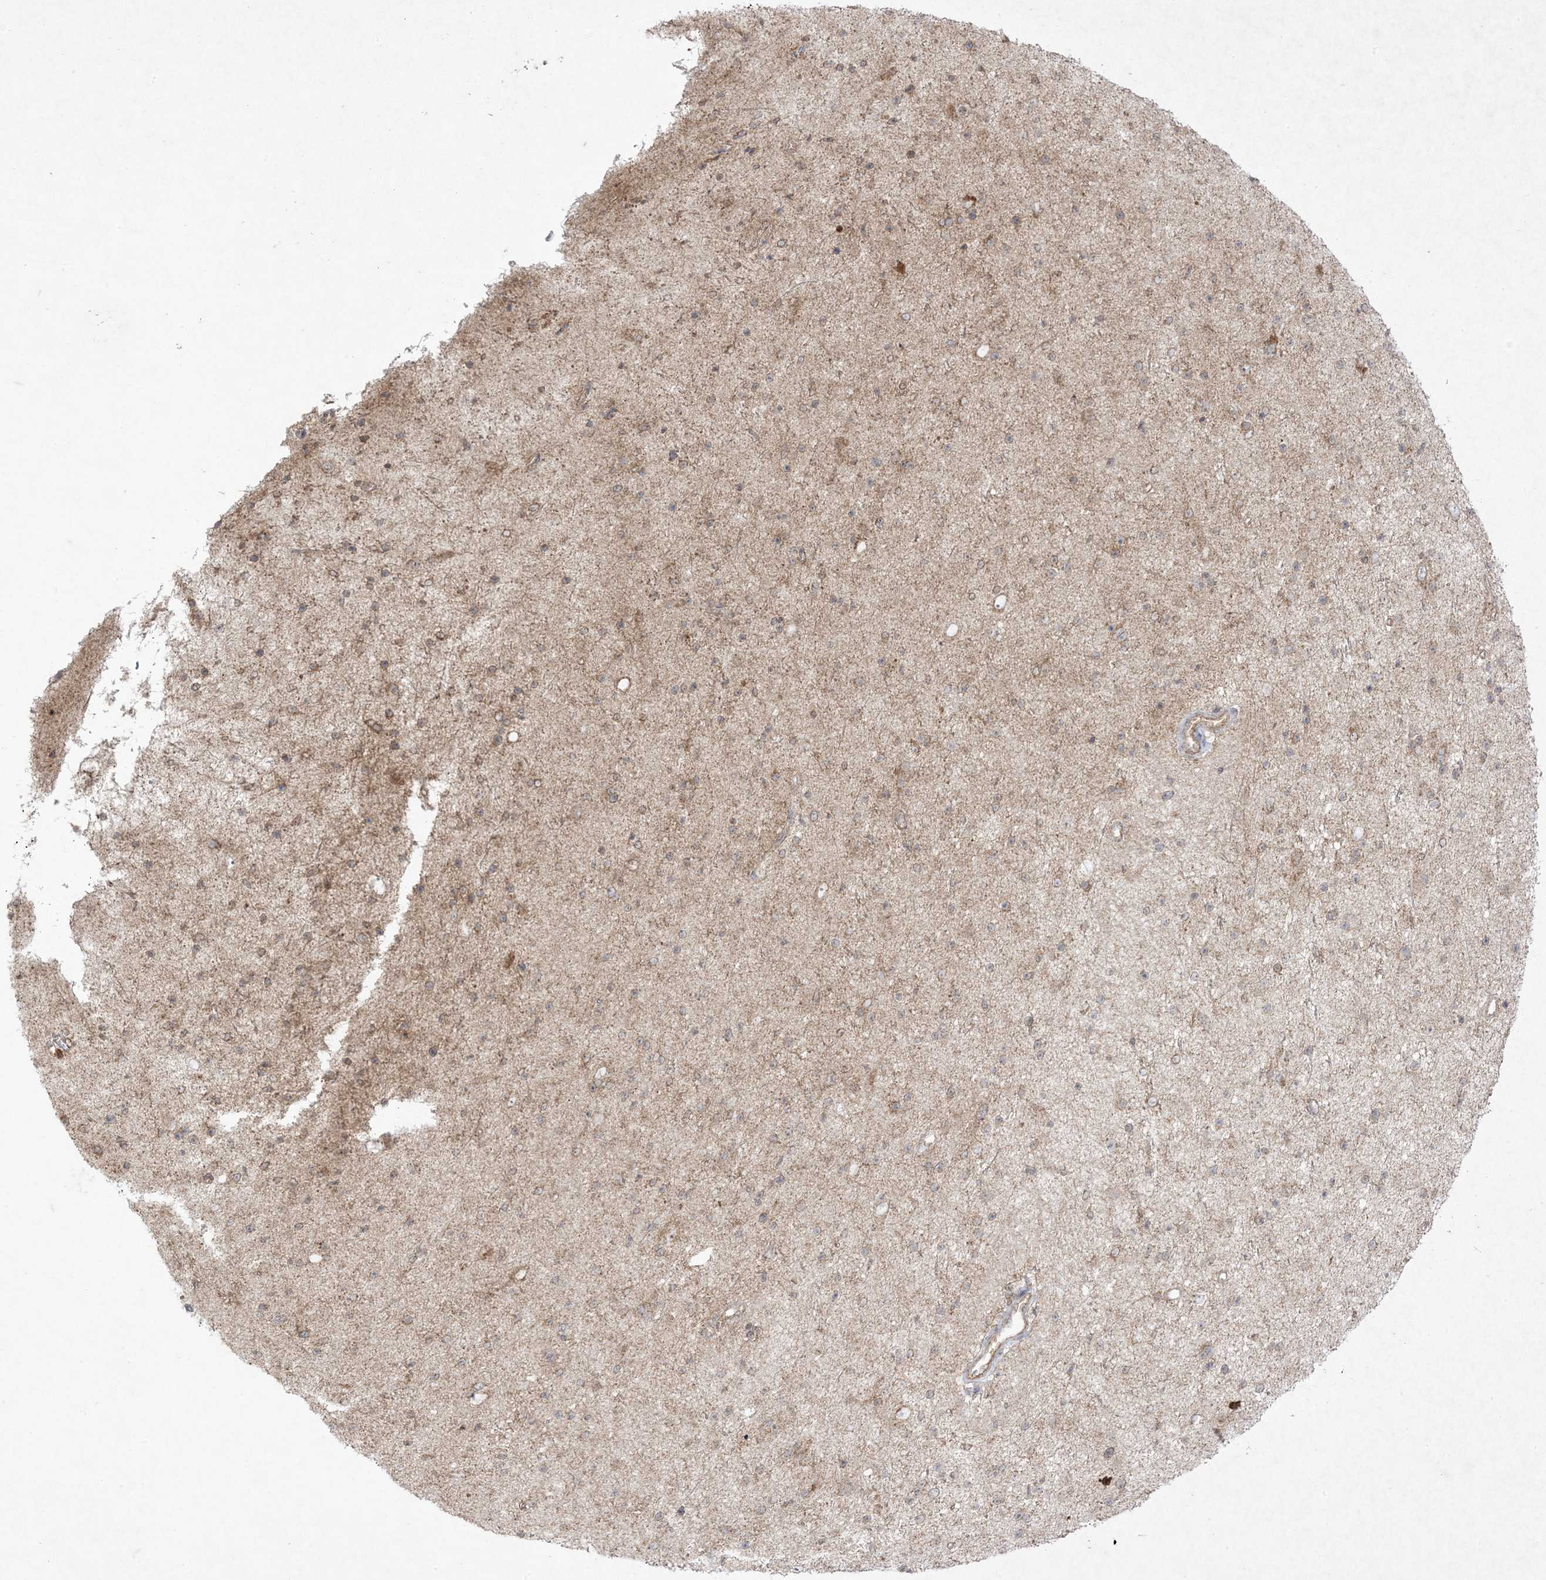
{"staining": {"intensity": "moderate", "quantity": "<25%", "location": "cytoplasmic/membranous"}, "tissue": "glioma", "cell_type": "Tumor cells", "image_type": "cancer", "snomed": [{"axis": "morphology", "description": "Glioma, malignant, Low grade"}, {"axis": "topography", "description": "Cerebral cortex"}], "caption": "Tumor cells exhibit low levels of moderate cytoplasmic/membranous staining in about <25% of cells in glioma.", "gene": "UBE2C", "patient": {"sex": "female", "age": 39}}